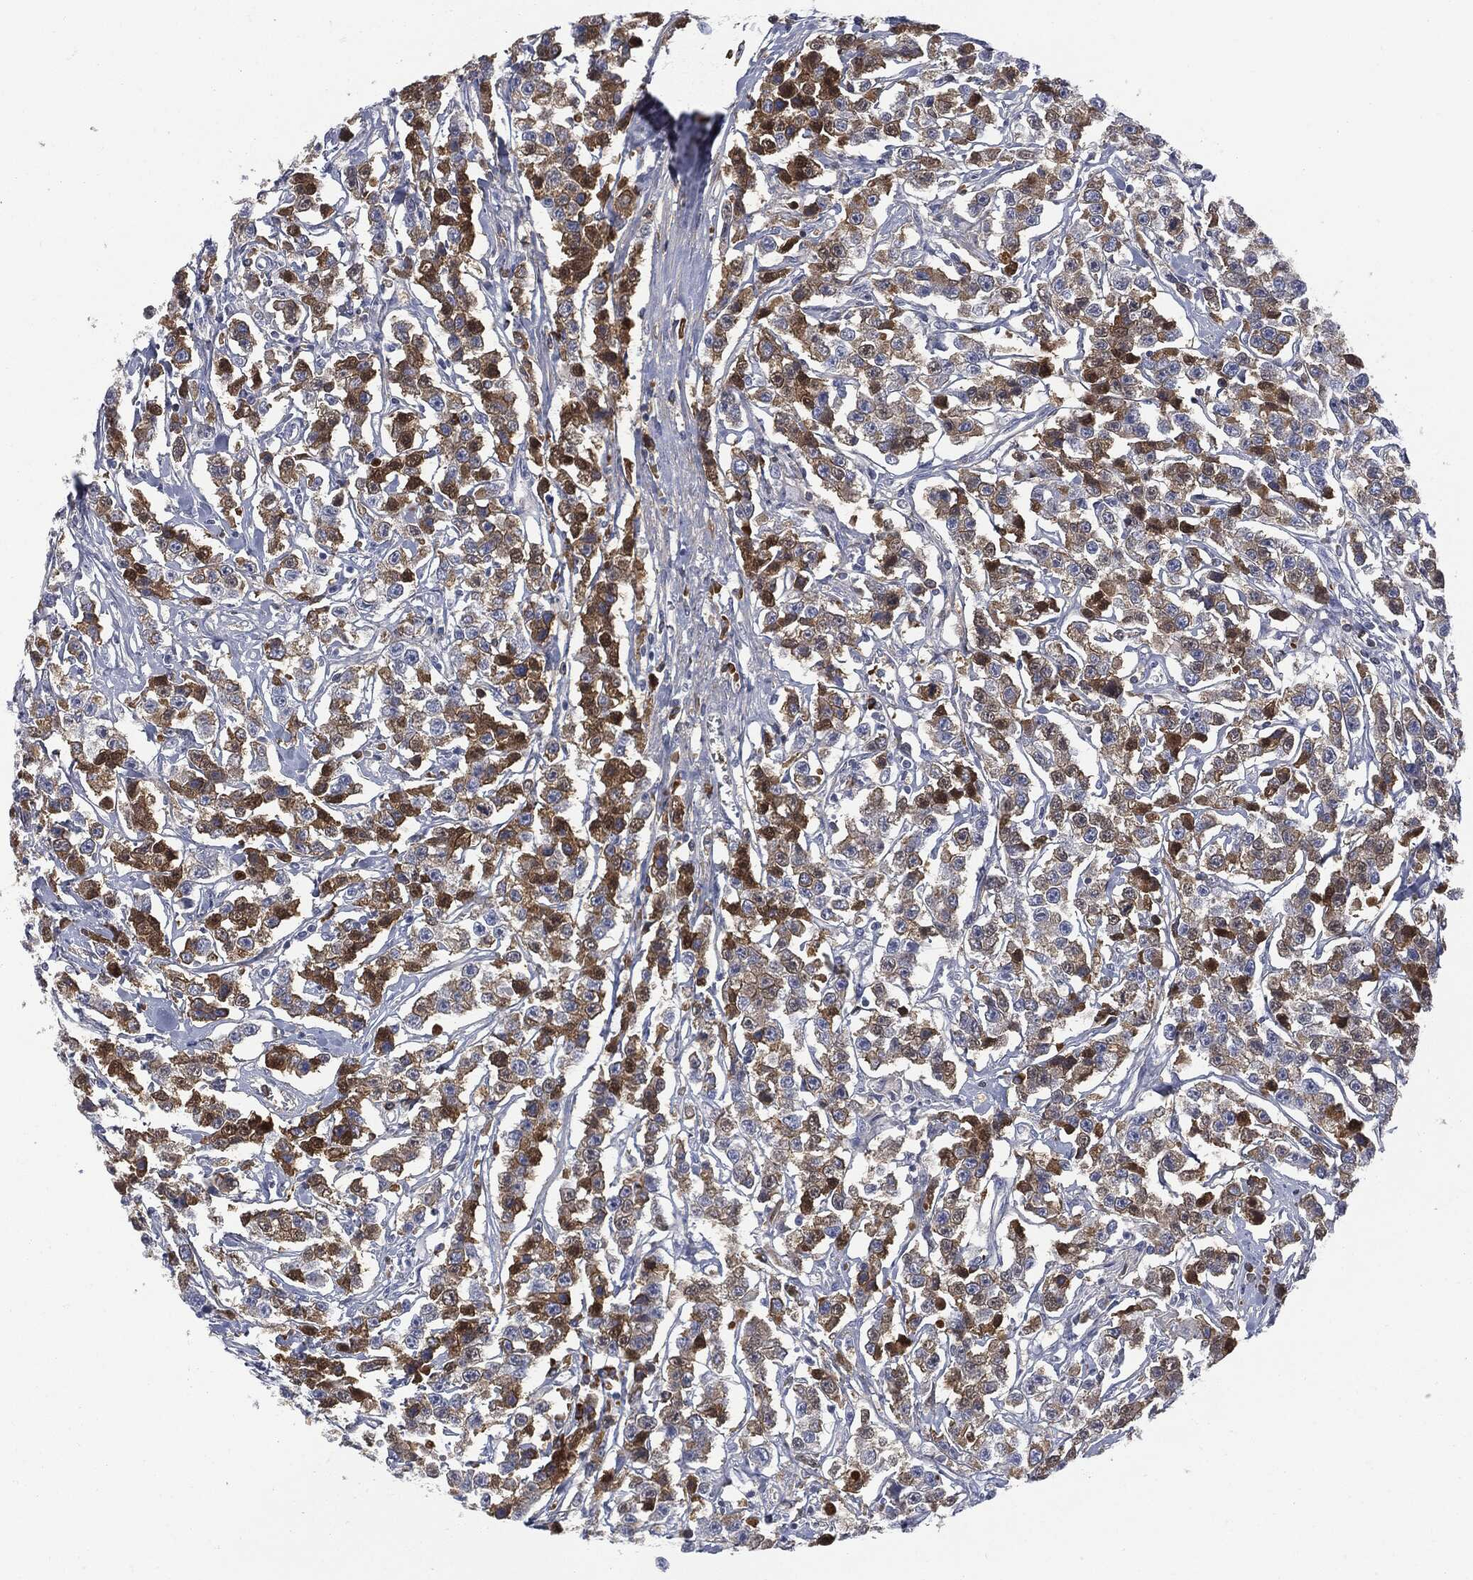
{"staining": {"intensity": "strong", "quantity": "25%-75%", "location": "cytoplasmic/membranous"}, "tissue": "testis cancer", "cell_type": "Tumor cells", "image_type": "cancer", "snomed": [{"axis": "morphology", "description": "Seminoma, NOS"}, {"axis": "topography", "description": "Testis"}], "caption": "Strong cytoplasmic/membranous expression for a protein is identified in about 25%-75% of tumor cells of testis cancer (seminoma) using IHC.", "gene": "BTK", "patient": {"sex": "male", "age": 59}}